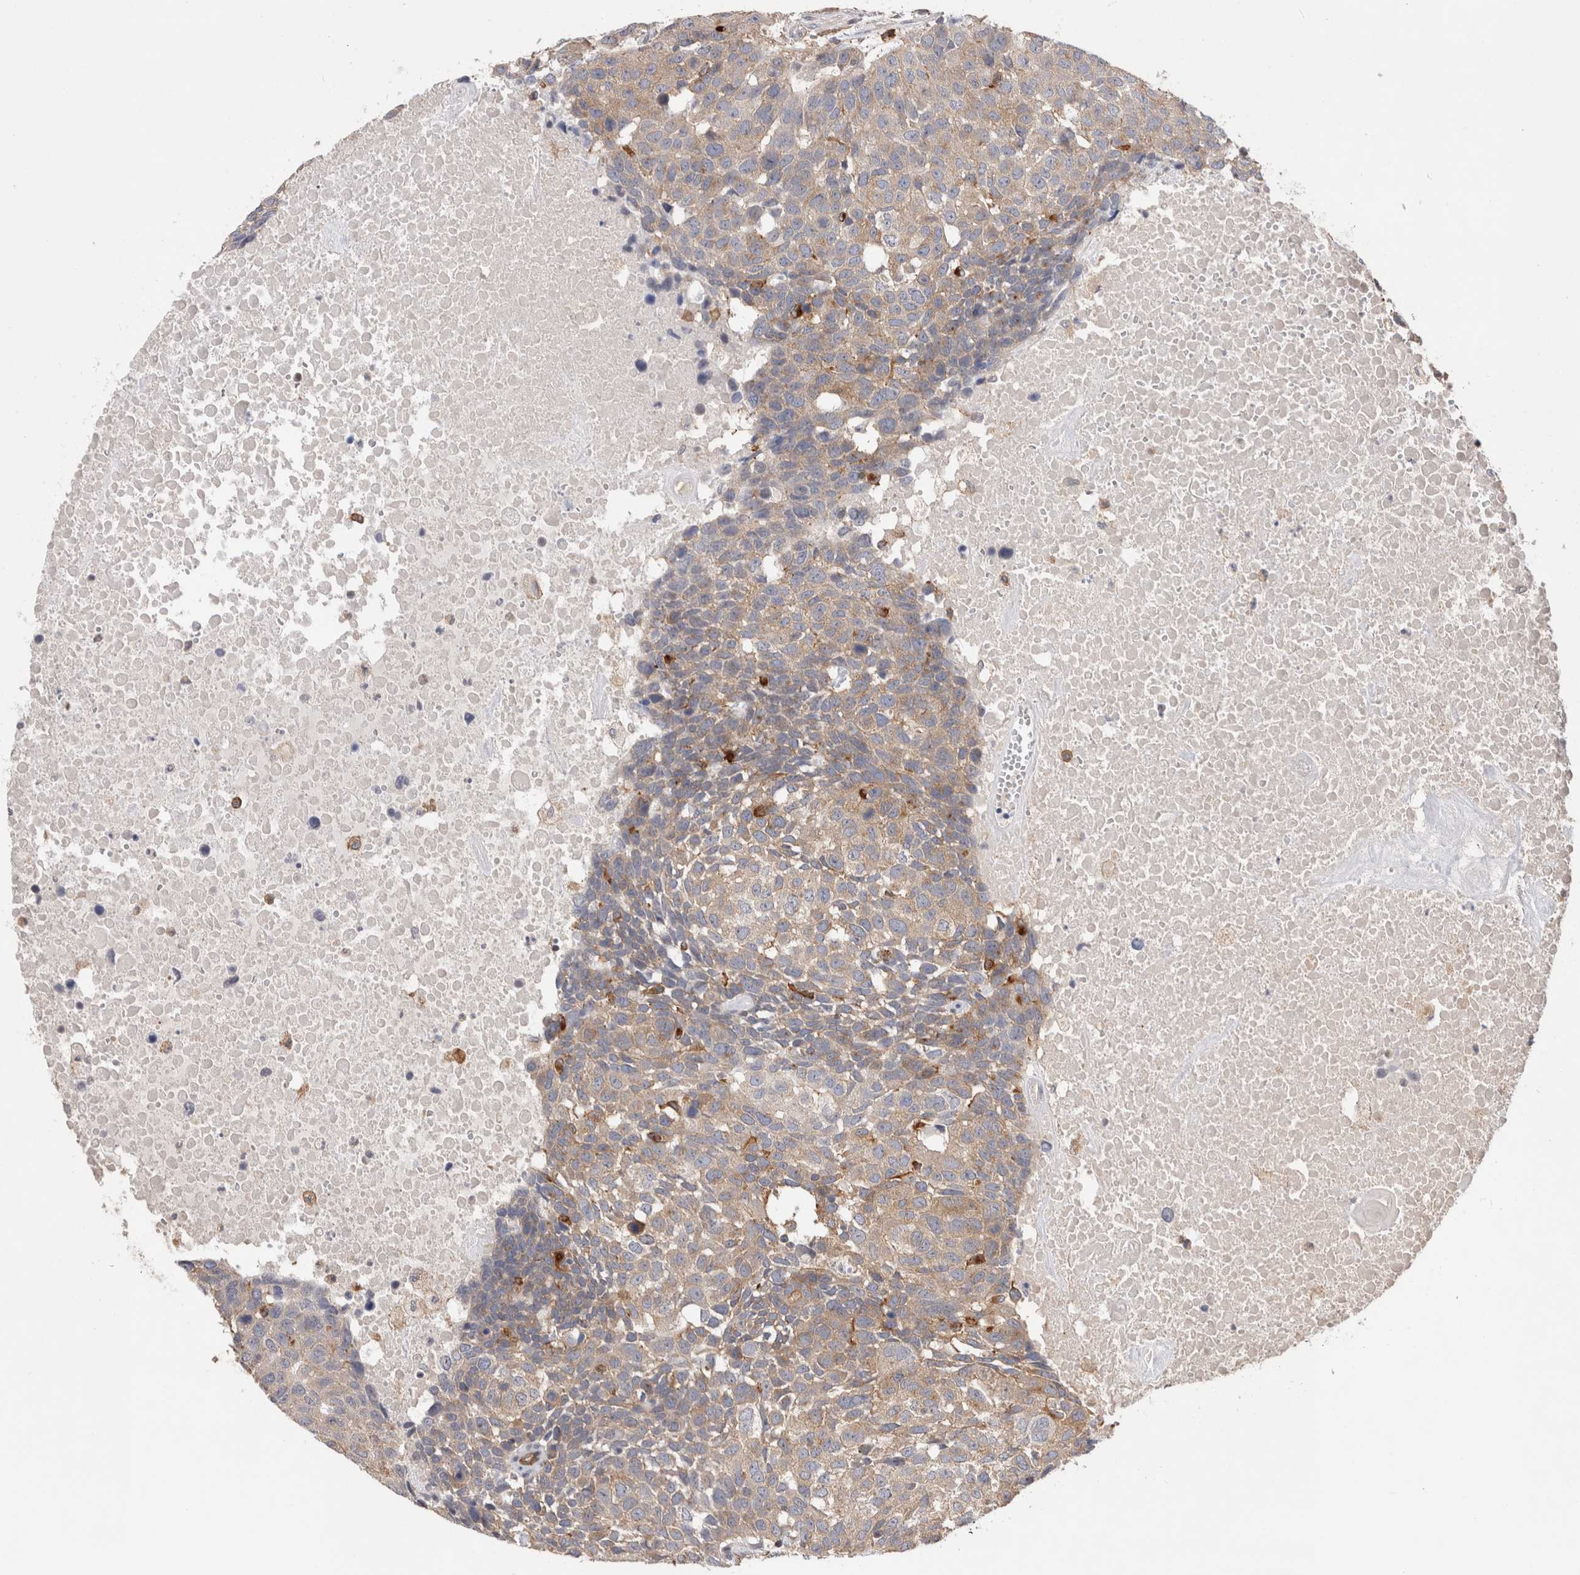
{"staining": {"intensity": "moderate", "quantity": "25%-75%", "location": "cytoplasmic/membranous"}, "tissue": "head and neck cancer", "cell_type": "Tumor cells", "image_type": "cancer", "snomed": [{"axis": "morphology", "description": "Squamous cell carcinoma, NOS"}, {"axis": "topography", "description": "Head-Neck"}], "caption": "The photomicrograph shows a brown stain indicating the presence of a protein in the cytoplasmic/membranous of tumor cells in head and neck squamous cell carcinoma. Ihc stains the protein of interest in brown and the nuclei are stained blue.", "gene": "BNIP2", "patient": {"sex": "male", "age": 66}}